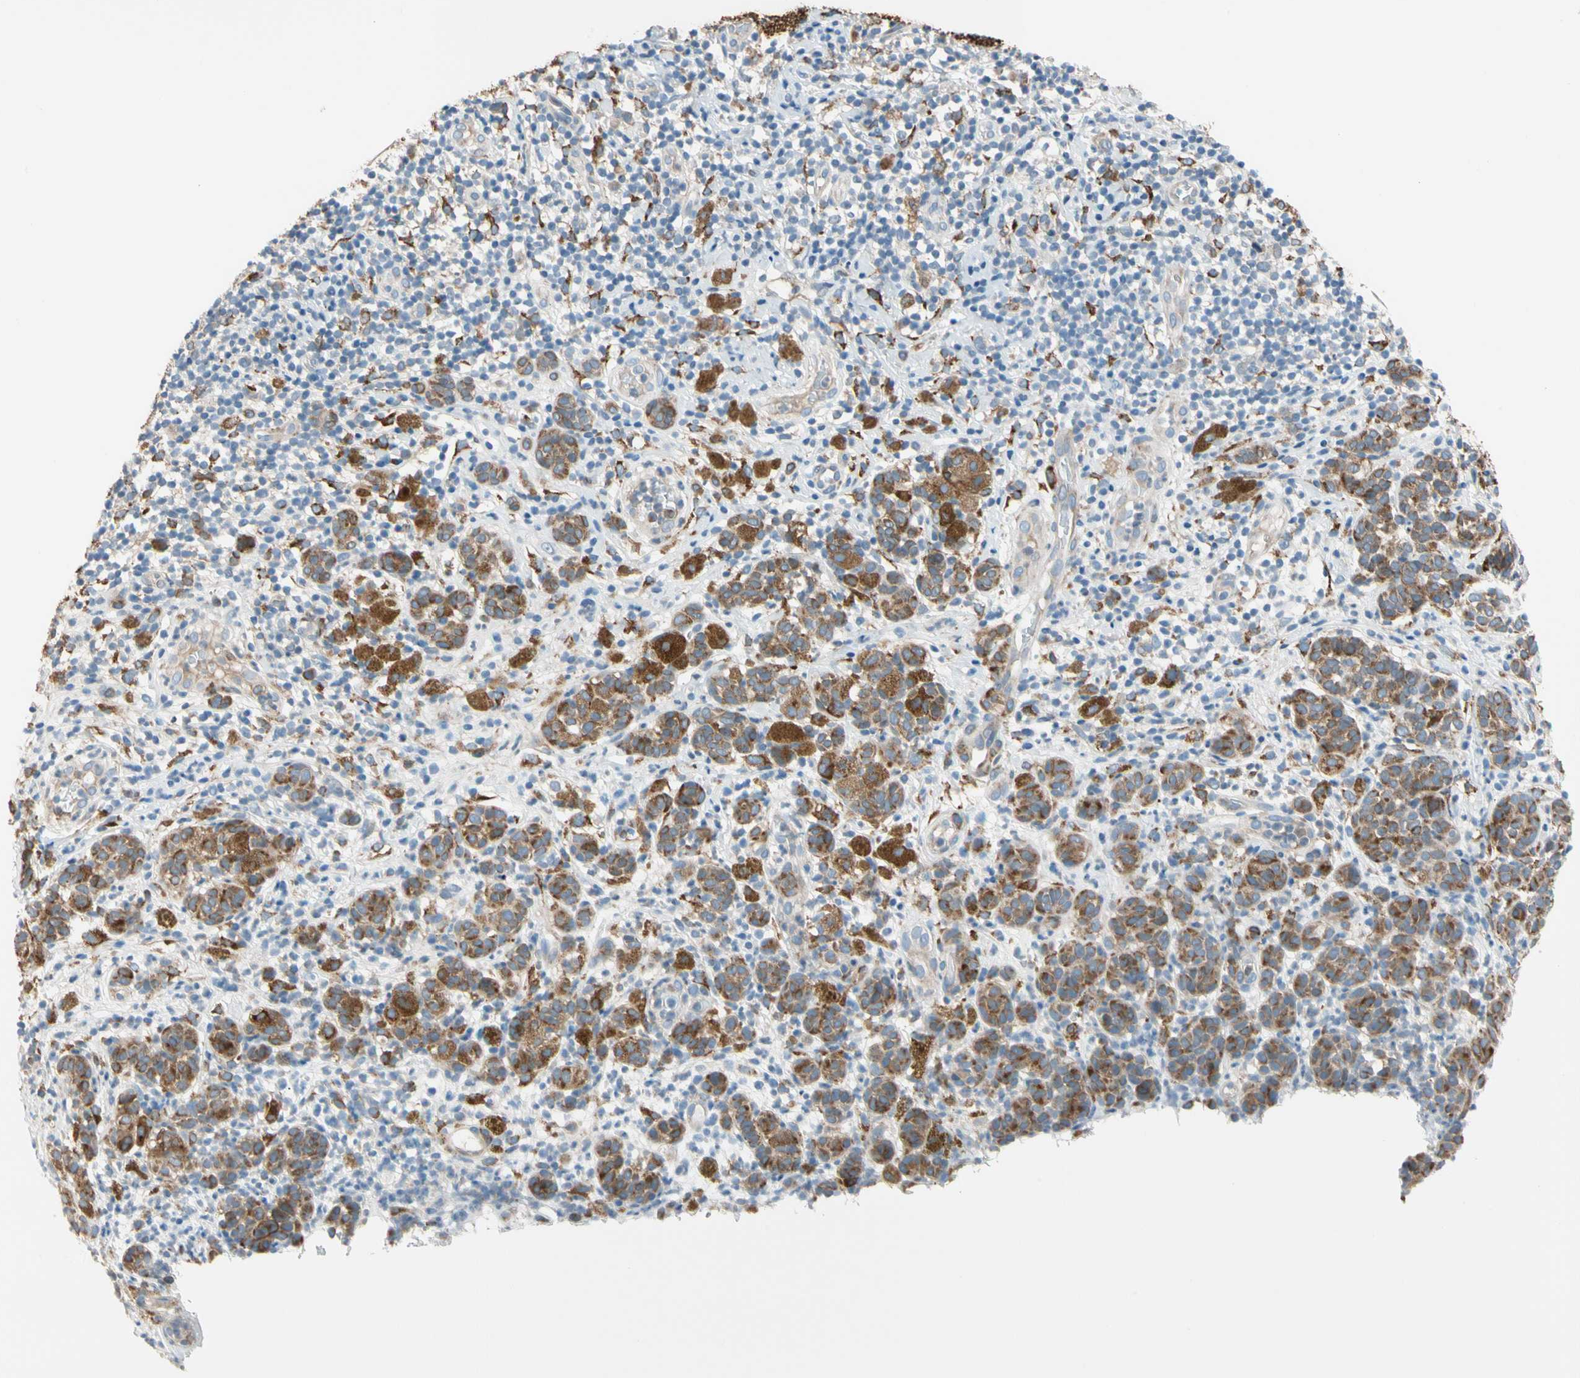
{"staining": {"intensity": "moderate", "quantity": ">75%", "location": "cytoplasmic/membranous"}, "tissue": "melanoma", "cell_type": "Tumor cells", "image_type": "cancer", "snomed": [{"axis": "morphology", "description": "Malignant melanoma, NOS"}, {"axis": "topography", "description": "Skin"}], "caption": "Moderate cytoplasmic/membranous staining for a protein is appreciated in approximately >75% of tumor cells of malignant melanoma using immunohistochemistry.", "gene": "LRPAP1", "patient": {"sex": "male", "age": 64}}